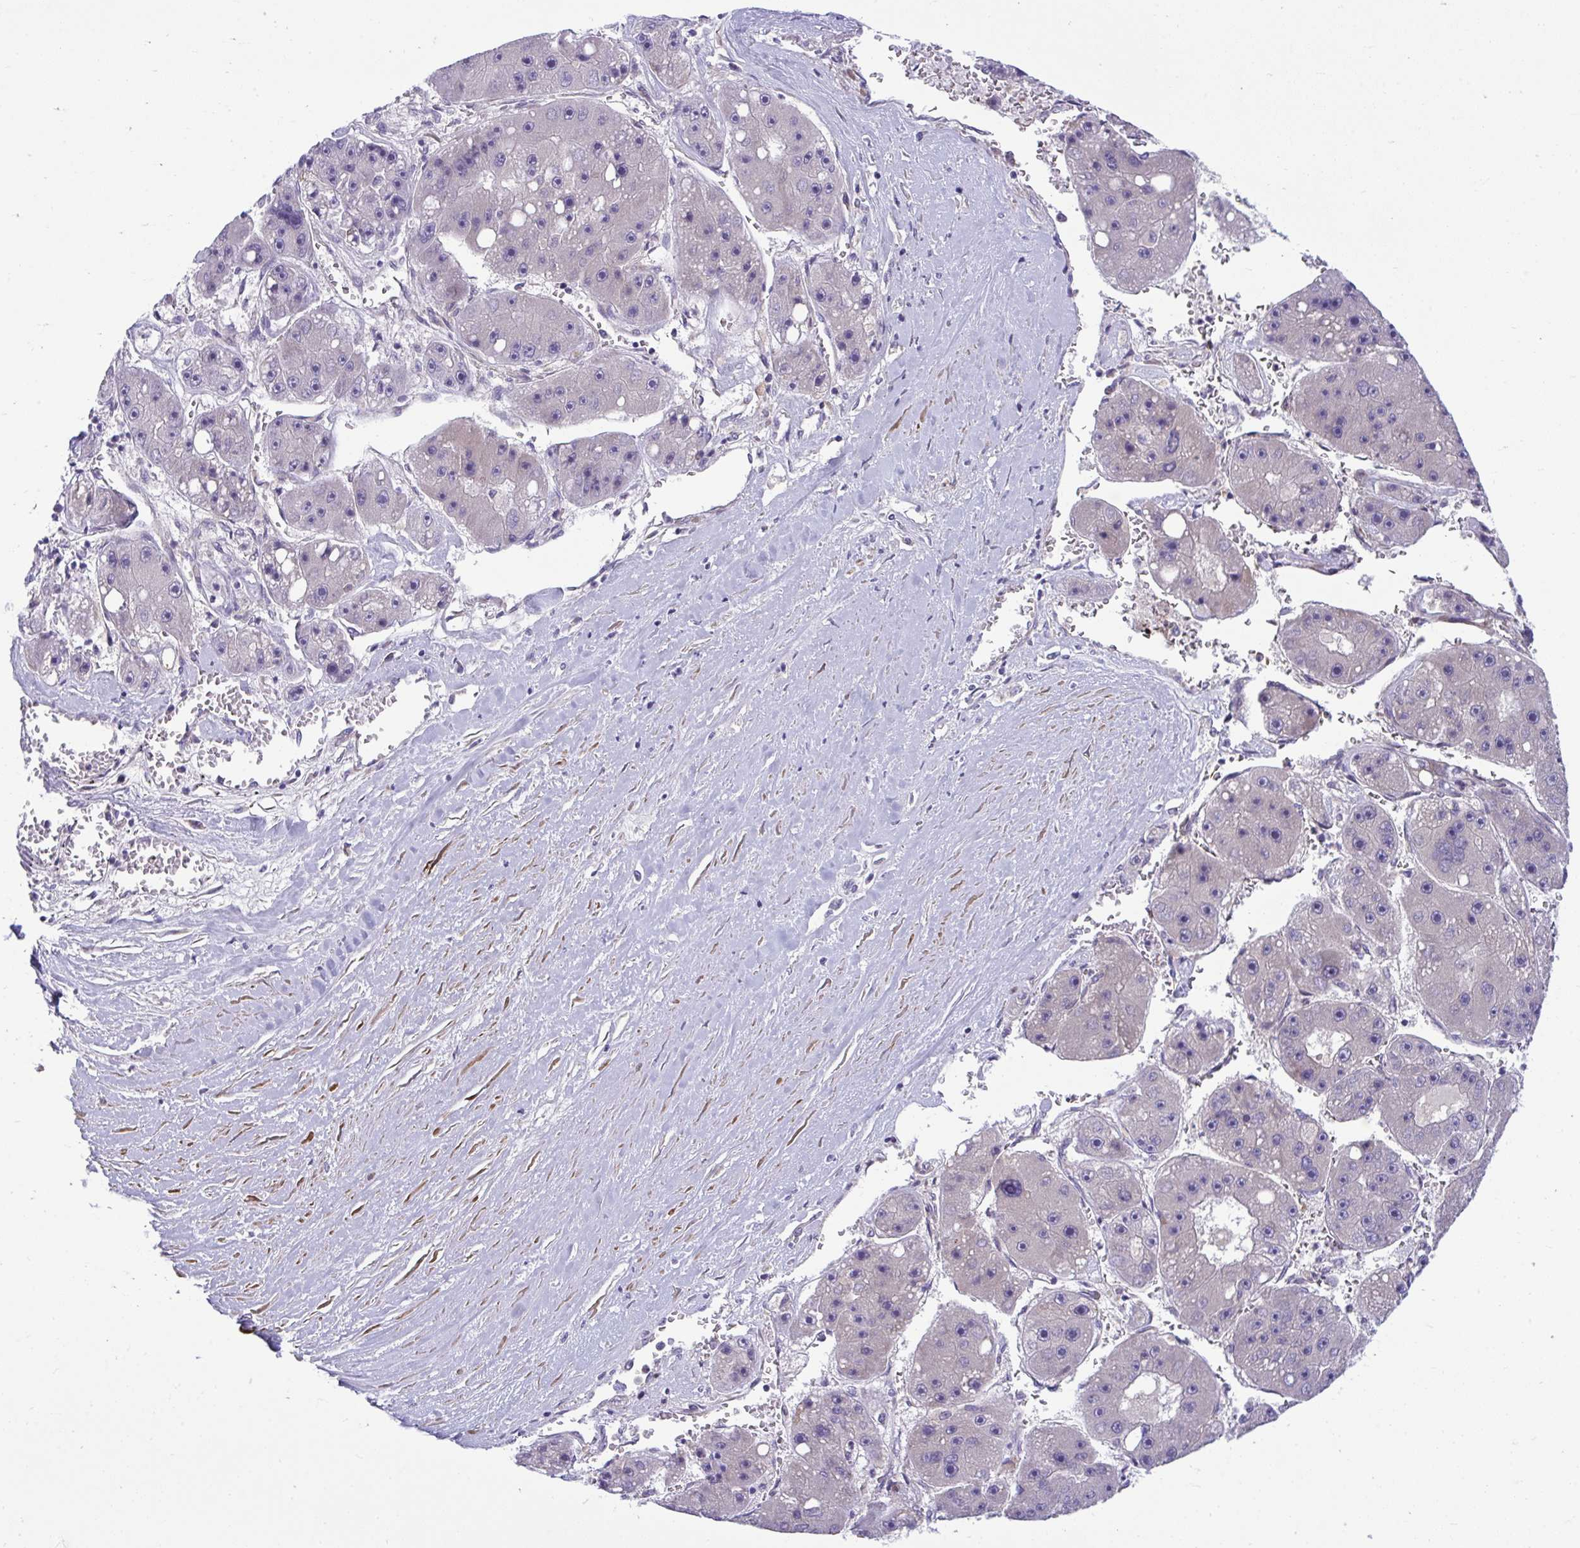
{"staining": {"intensity": "negative", "quantity": "none", "location": "none"}, "tissue": "liver cancer", "cell_type": "Tumor cells", "image_type": "cancer", "snomed": [{"axis": "morphology", "description": "Carcinoma, Hepatocellular, NOS"}, {"axis": "topography", "description": "Liver"}], "caption": "The photomicrograph displays no staining of tumor cells in hepatocellular carcinoma (liver).", "gene": "PIGZ", "patient": {"sex": "female", "age": 61}}